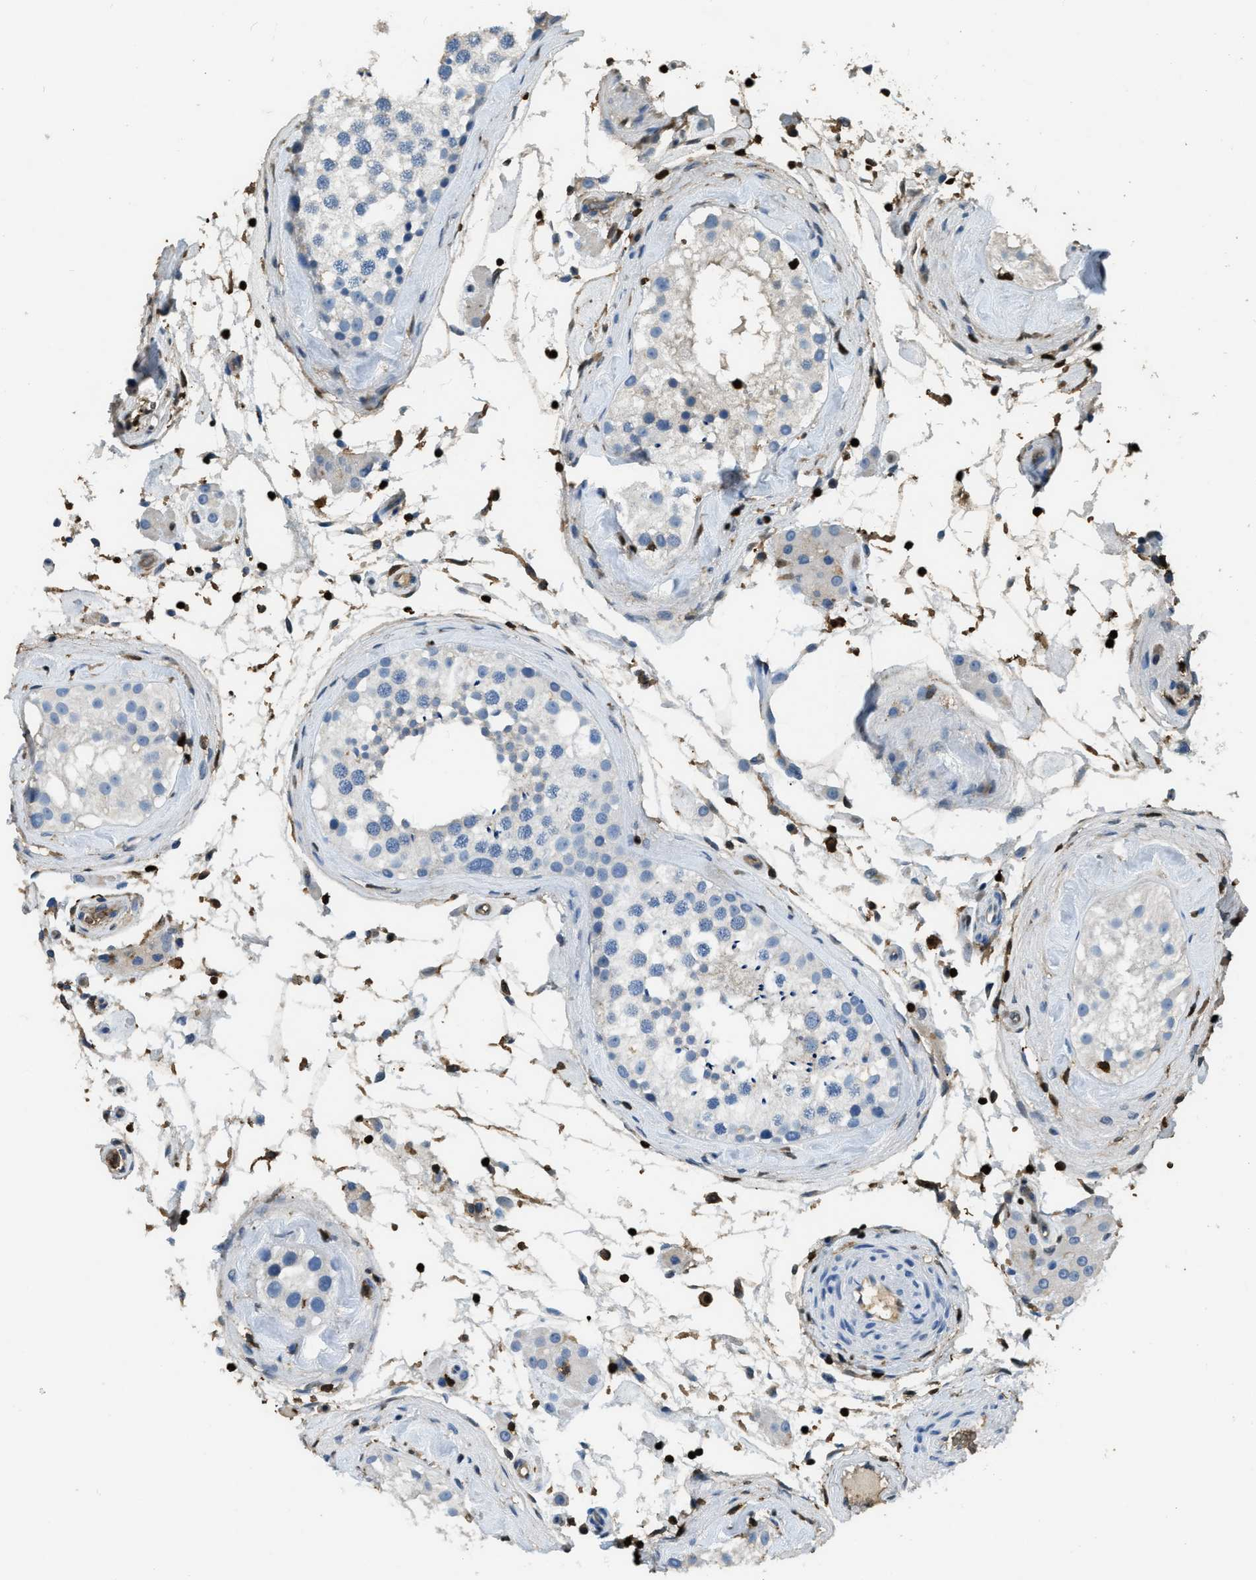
{"staining": {"intensity": "negative", "quantity": "none", "location": "none"}, "tissue": "testis", "cell_type": "Cells in seminiferous ducts", "image_type": "normal", "snomed": [{"axis": "morphology", "description": "Normal tissue, NOS"}, {"axis": "topography", "description": "Testis"}], "caption": "Immunohistochemistry of normal testis displays no positivity in cells in seminiferous ducts.", "gene": "ARHGDIB", "patient": {"sex": "male", "age": 46}}